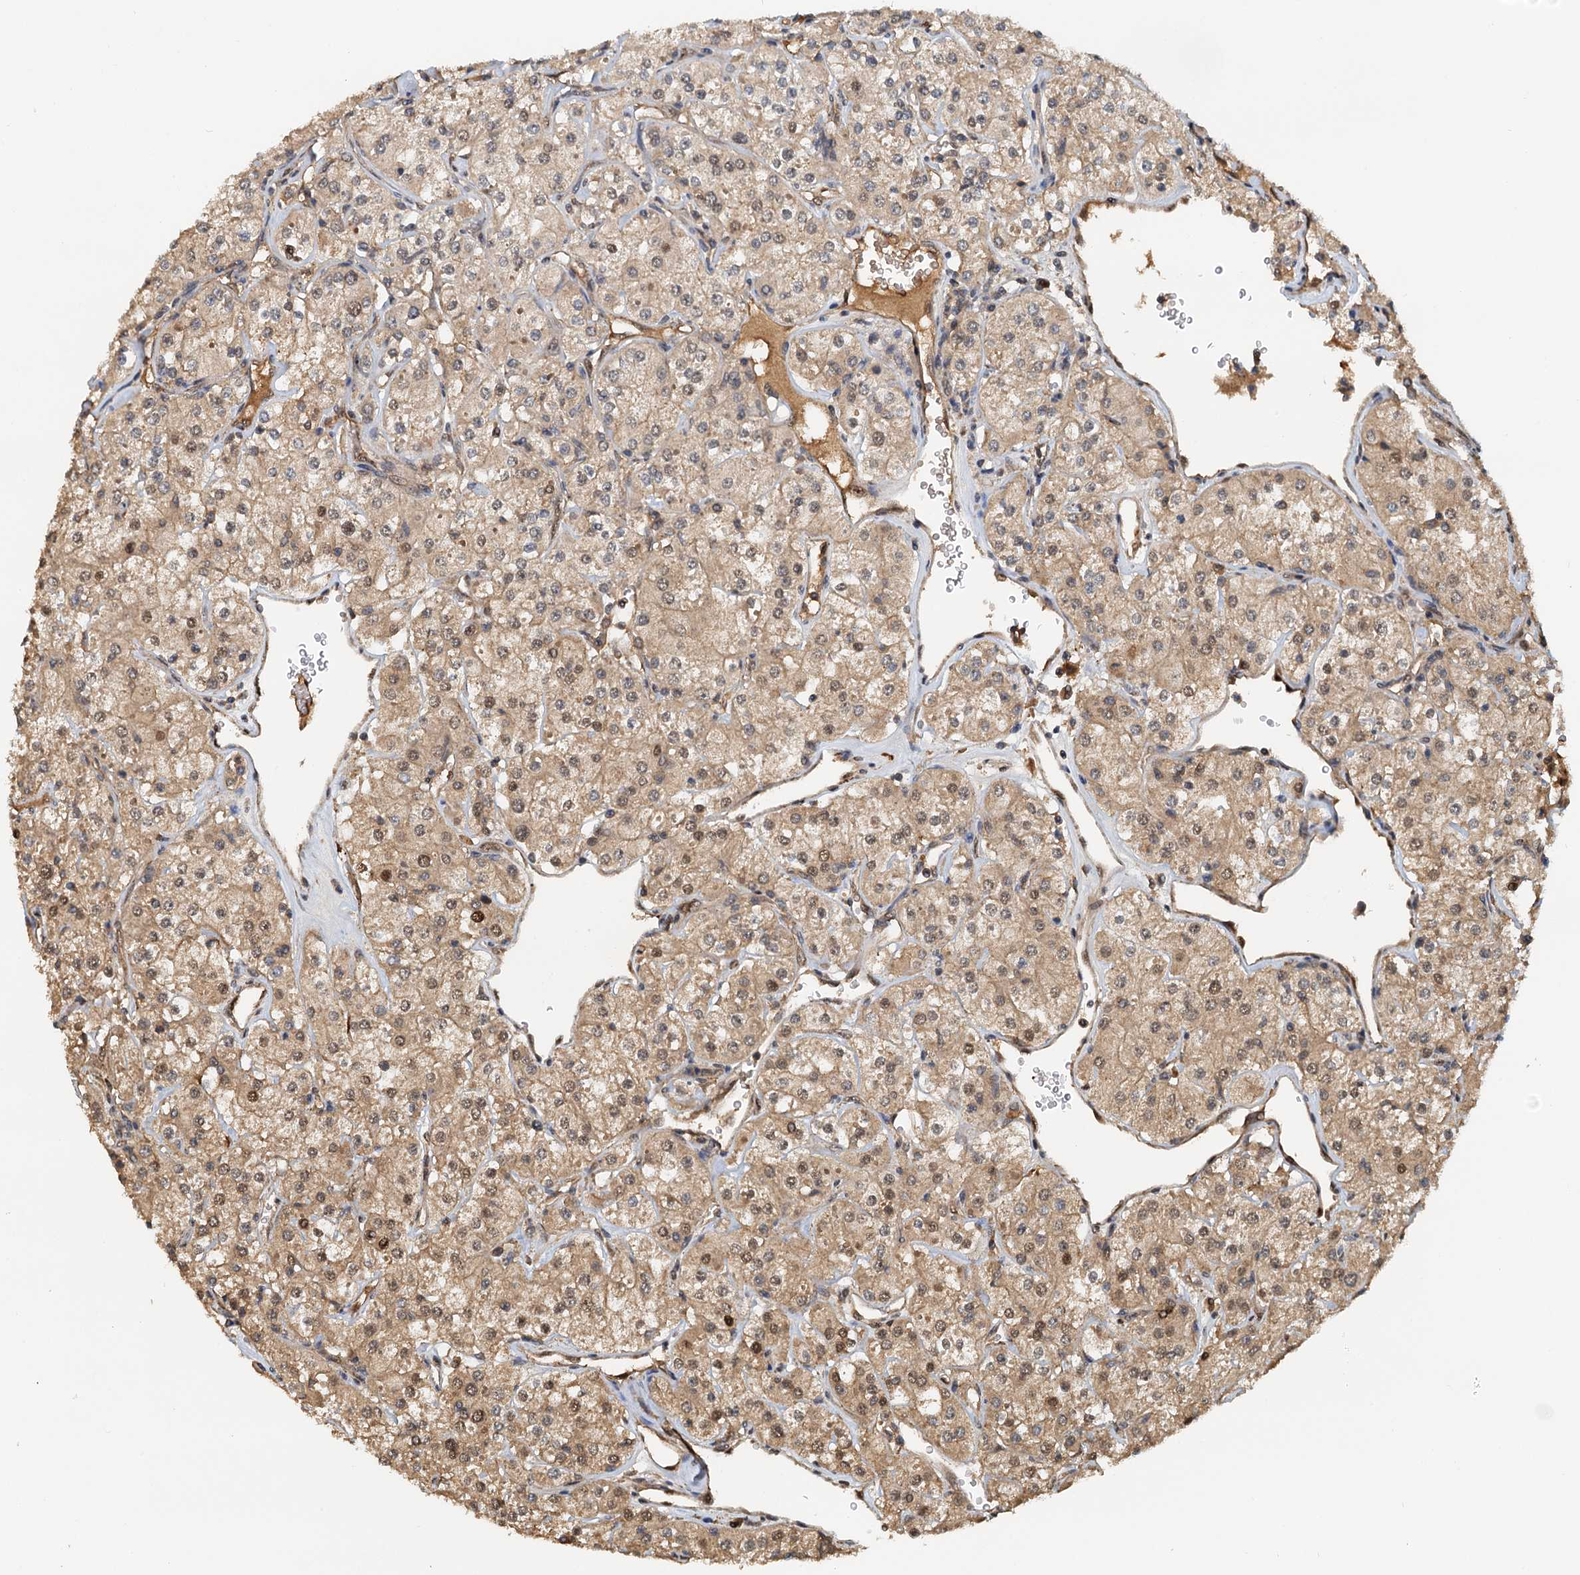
{"staining": {"intensity": "moderate", "quantity": ">75%", "location": "cytoplasmic/membranous,nuclear"}, "tissue": "renal cancer", "cell_type": "Tumor cells", "image_type": "cancer", "snomed": [{"axis": "morphology", "description": "Adenocarcinoma, NOS"}, {"axis": "topography", "description": "Kidney"}], "caption": "High-power microscopy captured an IHC image of renal cancer (adenocarcinoma), revealing moderate cytoplasmic/membranous and nuclear staining in about >75% of tumor cells.", "gene": "UBL7", "patient": {"sex": "male", "age": 77}}